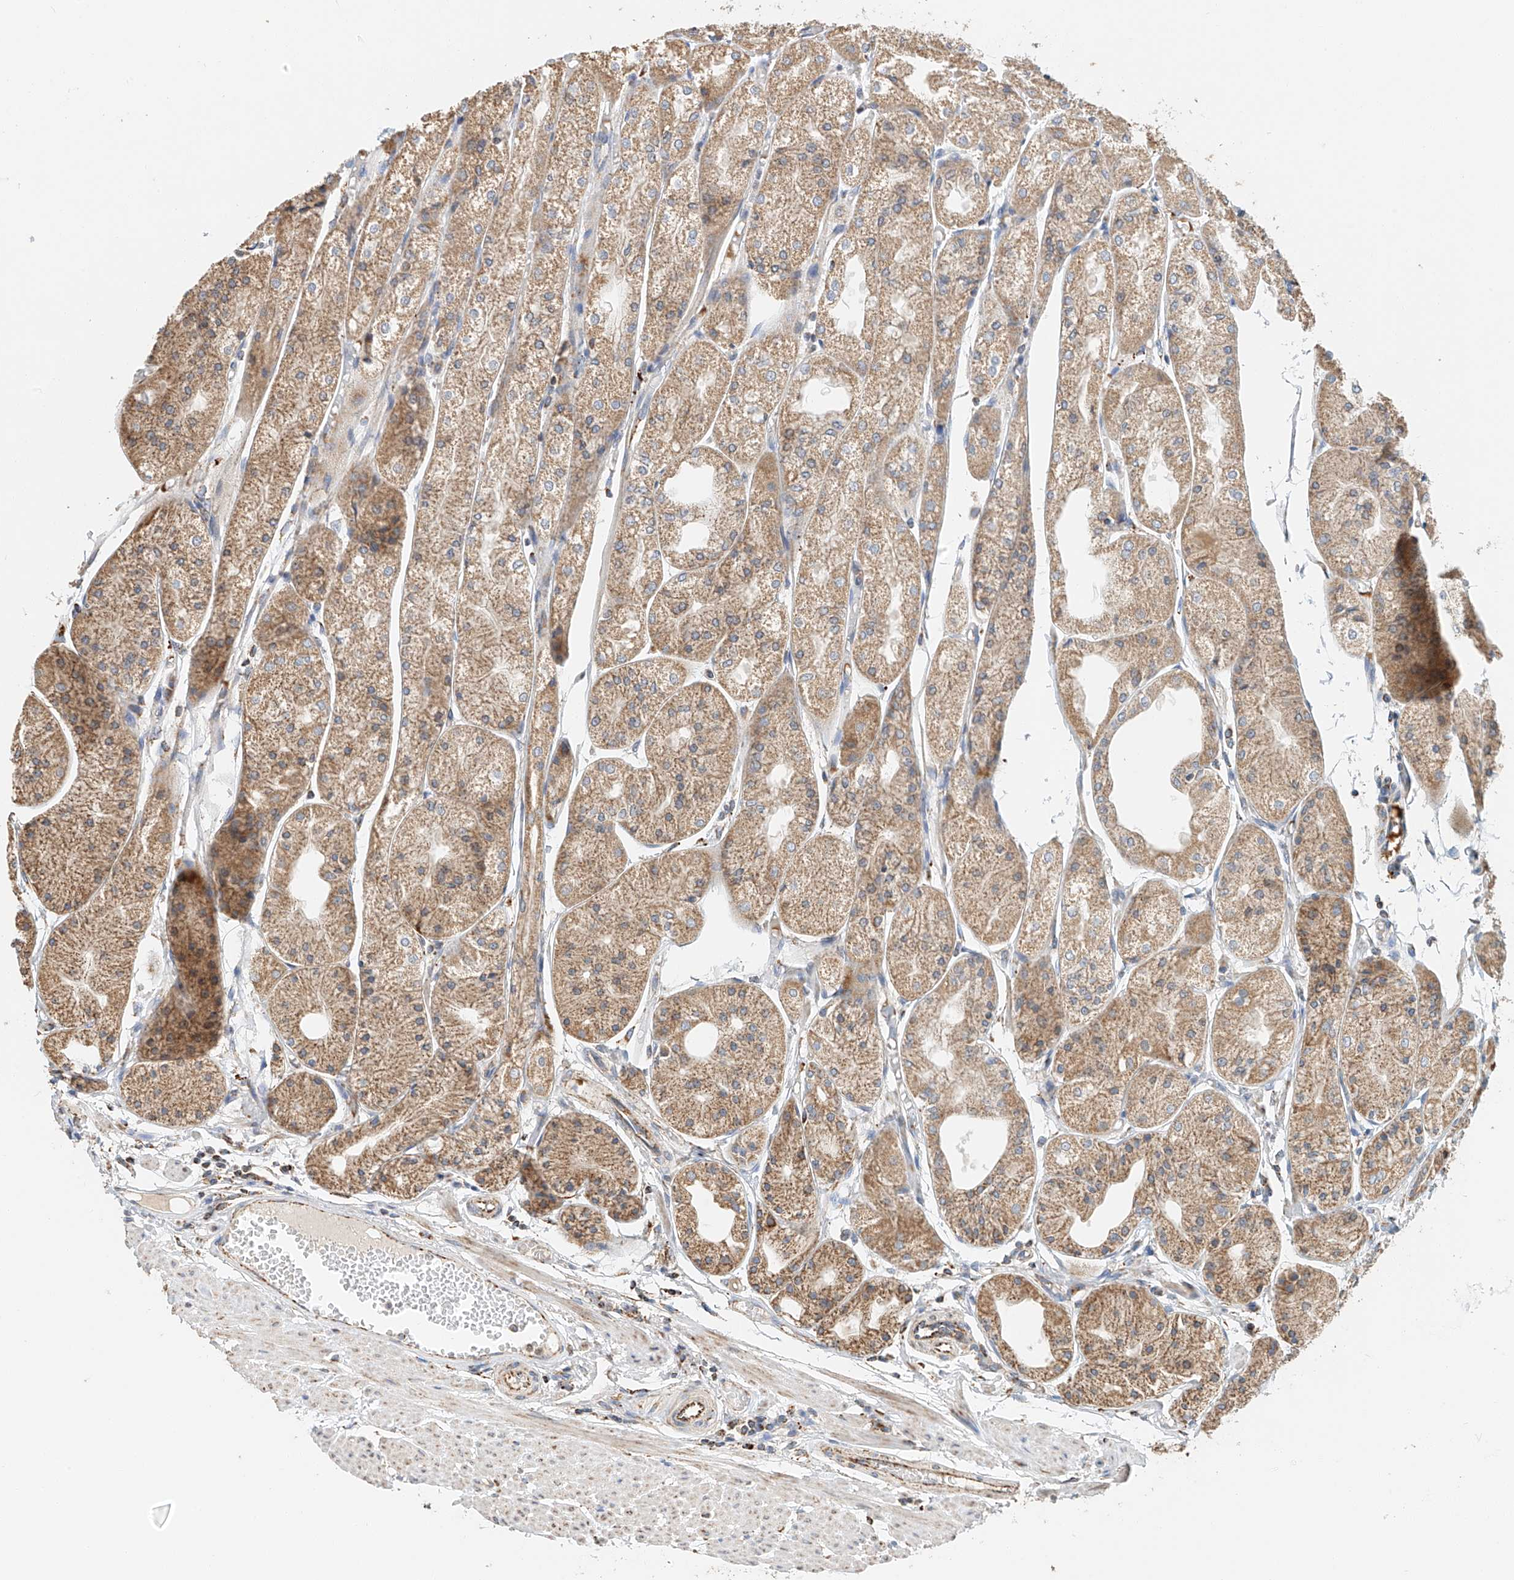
{"staining": {"intensity": "moderate", "quantity": ">75%", "location": "cytoplasmic/membranous"}, "tissue": "stomach", "cell_type": "Glandular cells", "image_type": "normal", "snomed": [{"axis": "morphology", "description": "Normal tissue, NOS"}, {"axis": "topography", "description": "Stomach, upper"}], "caption": "This photomicrograph demonstrates unremarkable stomach stained with immunohistochemistry (IHC) to label a protein in brown. The cytoplasmic/membranous of glandular cells show moderate positivity for the protein. Nuclei are counter-stained blue.", "gene": "YIPF7", "patient": {"sex": "male", "age": 72}}